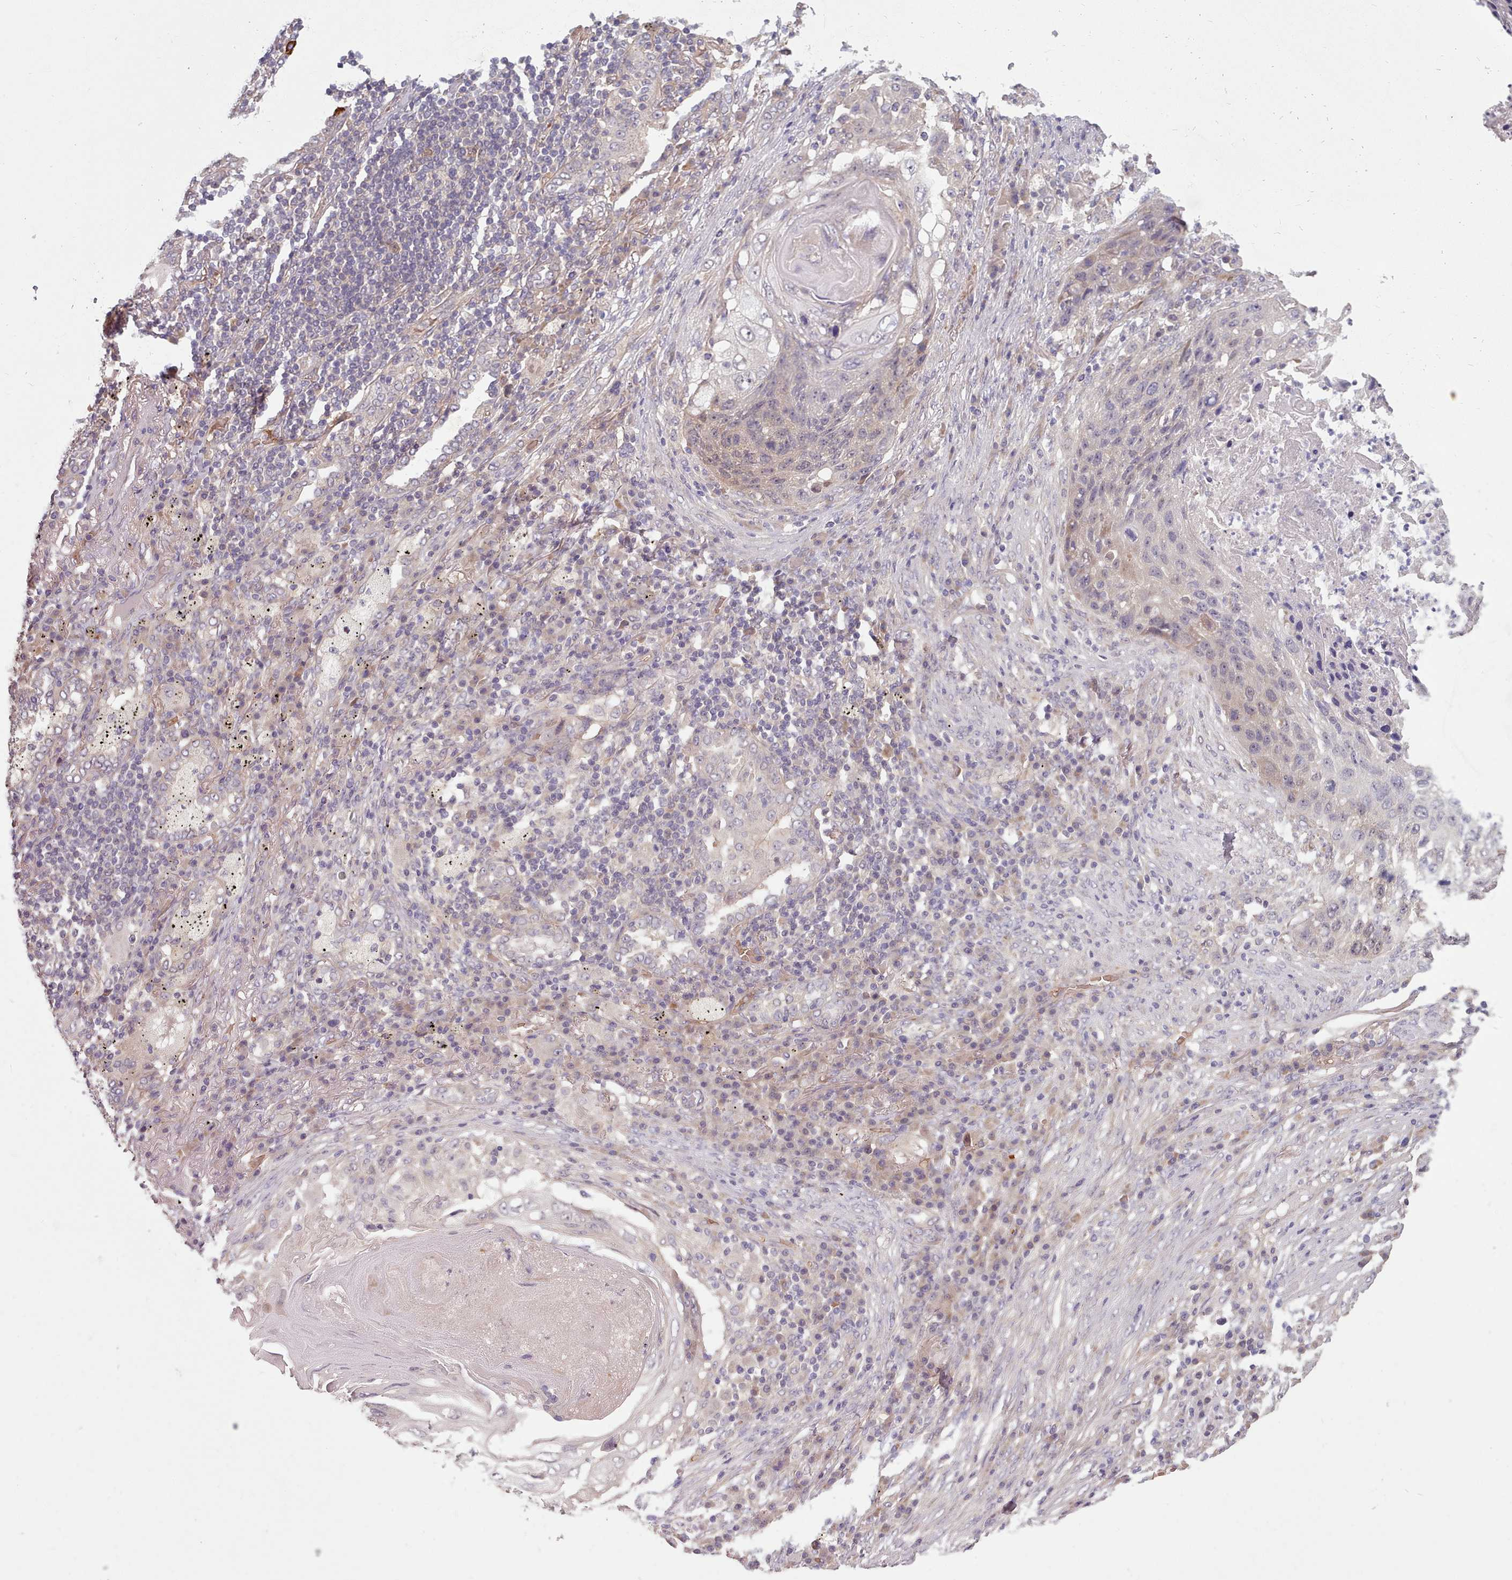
{"staining": {"intensity": "negative", "quantity": "none", "location": "none"}, "tissue": "lung cancer", "cell_type": "Tumor cells", "image_type": "cancer", "snomed": [{"axis": "morphology", "description": "Squamous cell carcinoma, NOS"}, {"axis": "topography", "description": "Lung"}], "caption": "Protein analysis of squamous cell carcinoma (lung) reveals no significant staining in tumor cells. (DAB (3,3'-diaminobenzidine) immunohistochemistry visualized using brightfield microscopy, high magnification).", "gene": "CLNS1A", "patient": {"sex": "female", "age": 63}}